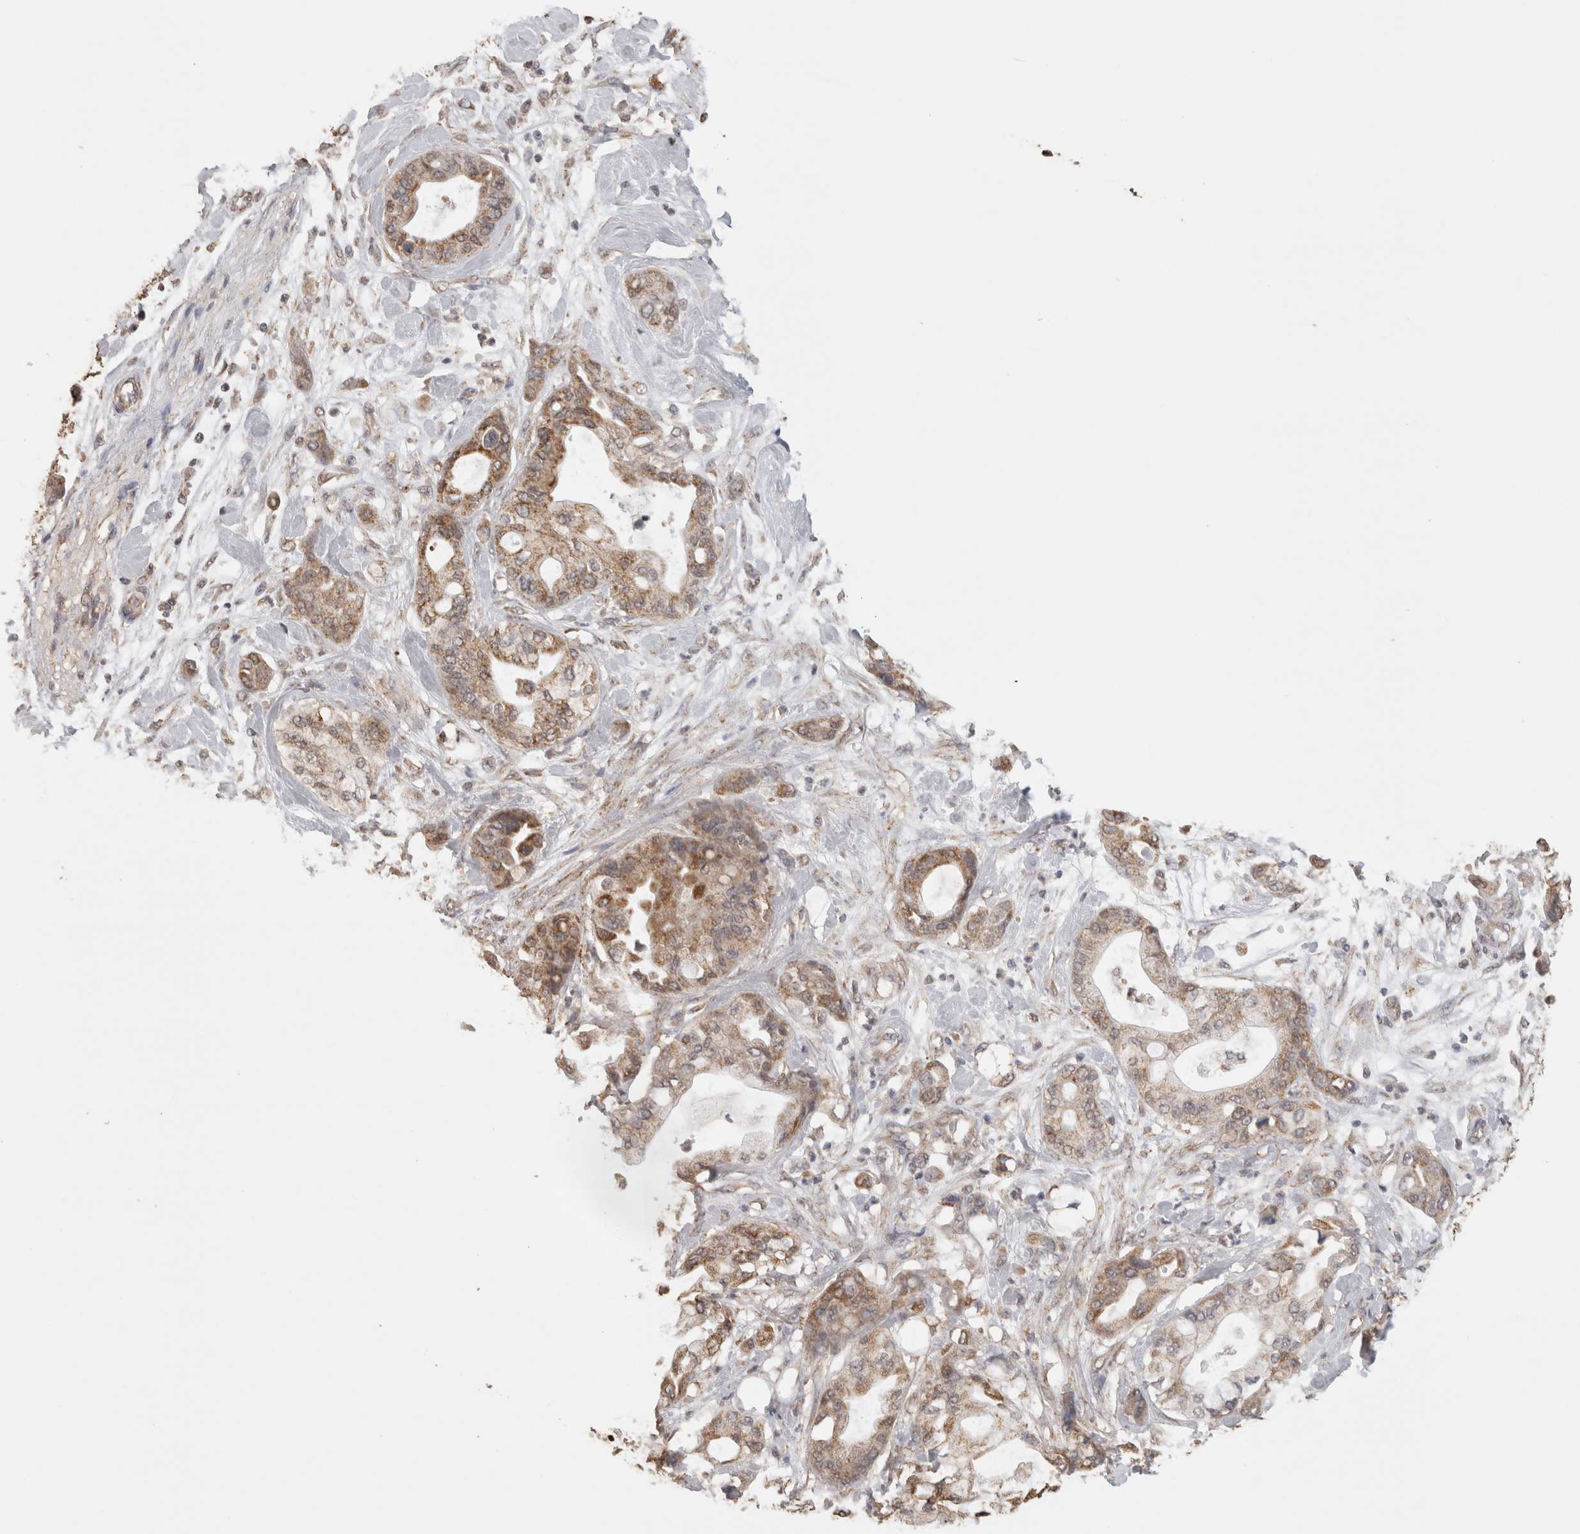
{"staining": {"intensity": "moderate", "quantity": ">75%", "location": "cytoplasmic/membranous"}, "tissue": "pancreatic cancer", "cell_type": "Tumor cells", "image_type": "cancer", "snomed": [{"axis": "morphology", "description": "Adenocarcinoma, NOS"}, {"axis": "morphology", "description": "Adenocarcinoma, metastatic, NOS"}, {"axis": "topography", "description": "Lymph node"}, {"axis": "topography", "description": "Pancreas"}, {"axis": "topography", "description": "Duodenum"}], "caption": "The image demonstrates a brown stain indicating the presence of a protein in the cytoplasmic/membranous of tumor cells in pancreatic cancer.", "gene": "BNIP3L", "patient": {"sex": "female", "age": 64}}